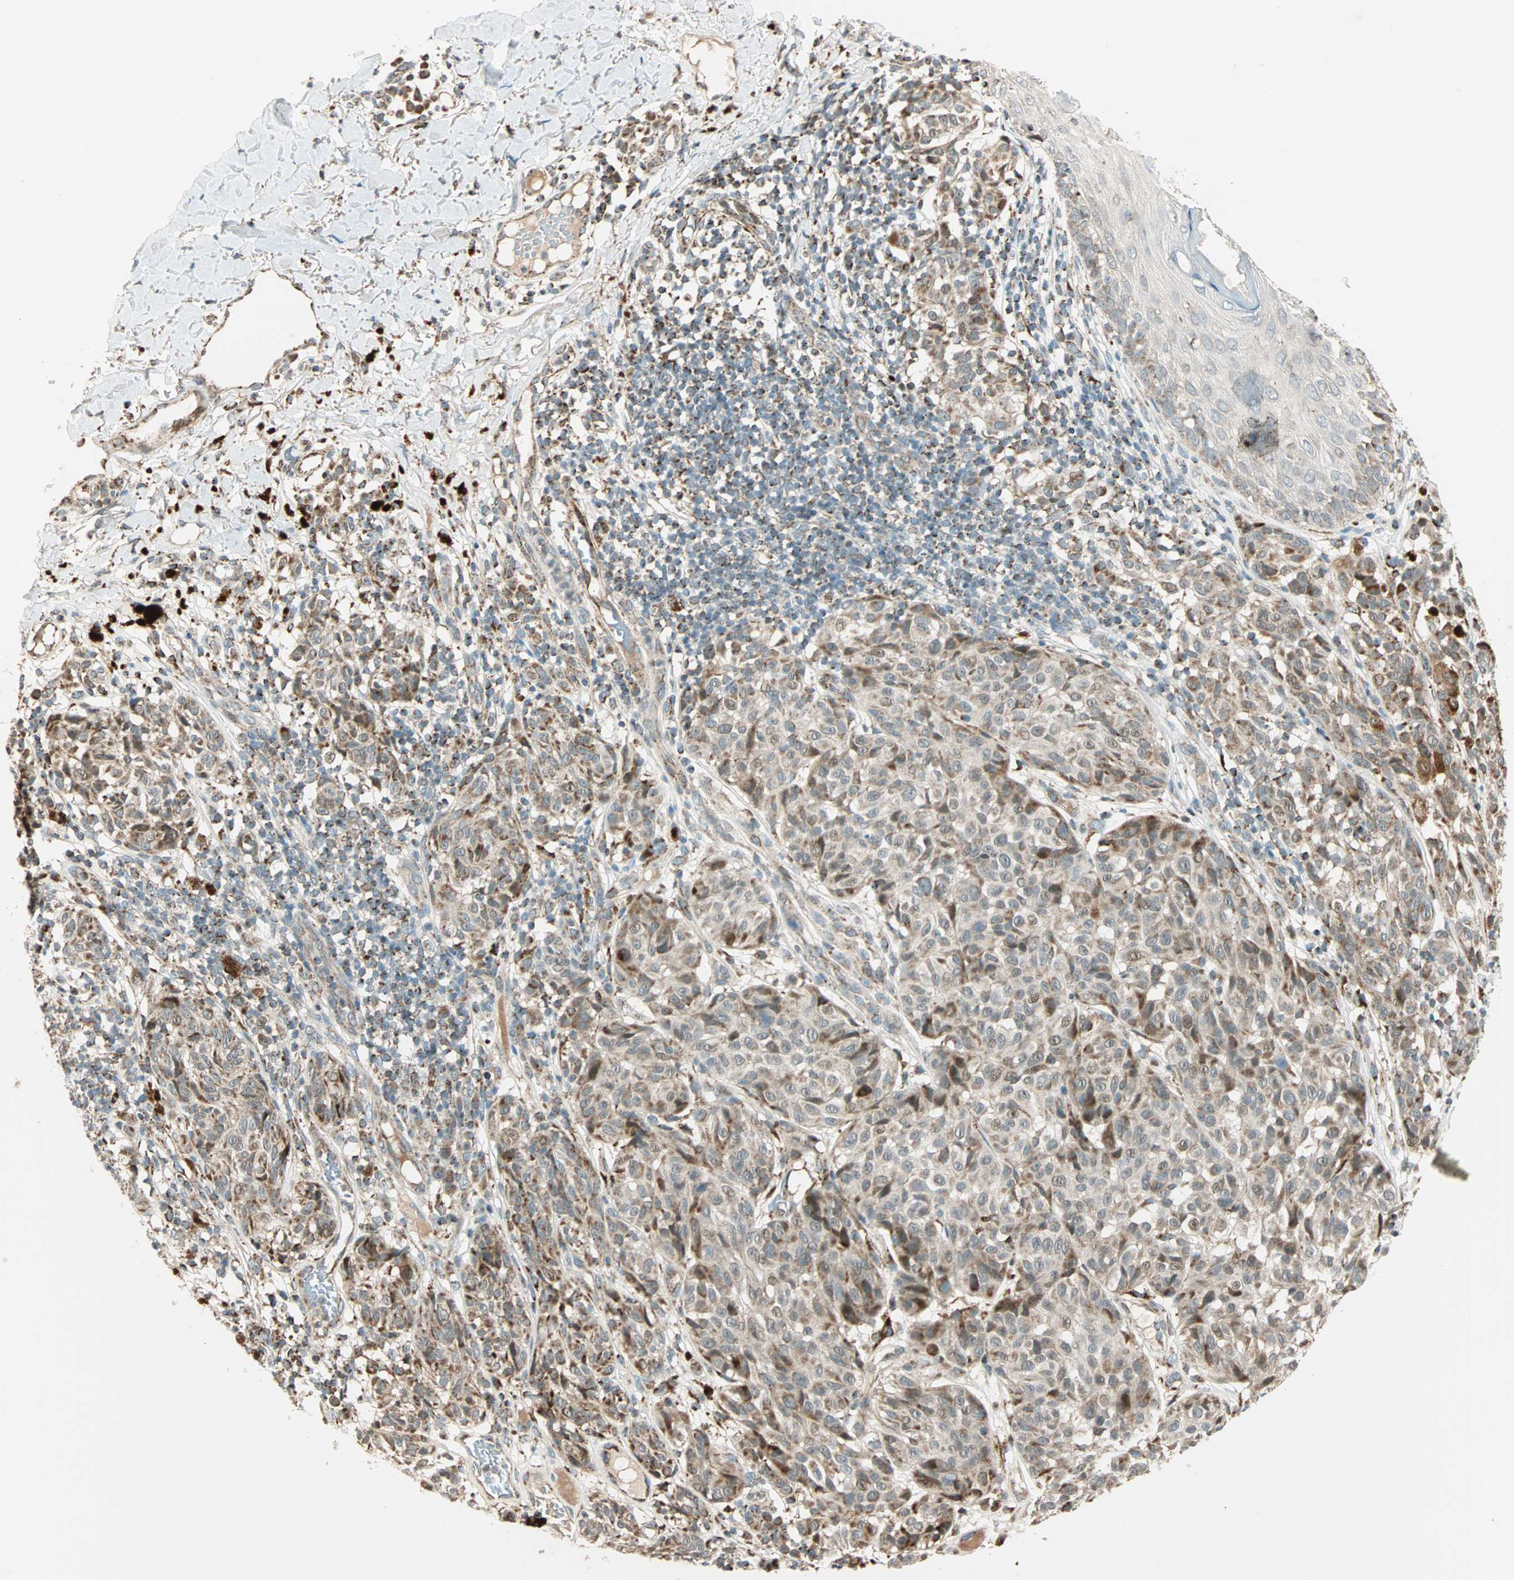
{"staining": {"intensity": "moderate", "quantity": ">75%", "location": "cytoplasmic/membranous"}, "tissue": "melanoma", "cell_type": "Tumor cells", "image_type": "cancer", "snomed": [{"axis": "morphology", "description": "Malignant melanoma, NOS"}, {"axis": "topography", "description": "Skin"}], "caption": "A medium amount of moderate cytoplasmic/membranous staining is appreciated in approximately >75% of tumor cells in malignant melanoma tissue.", "gene": "SPRY4", "patient": {"sex": "female", "age": 46}}